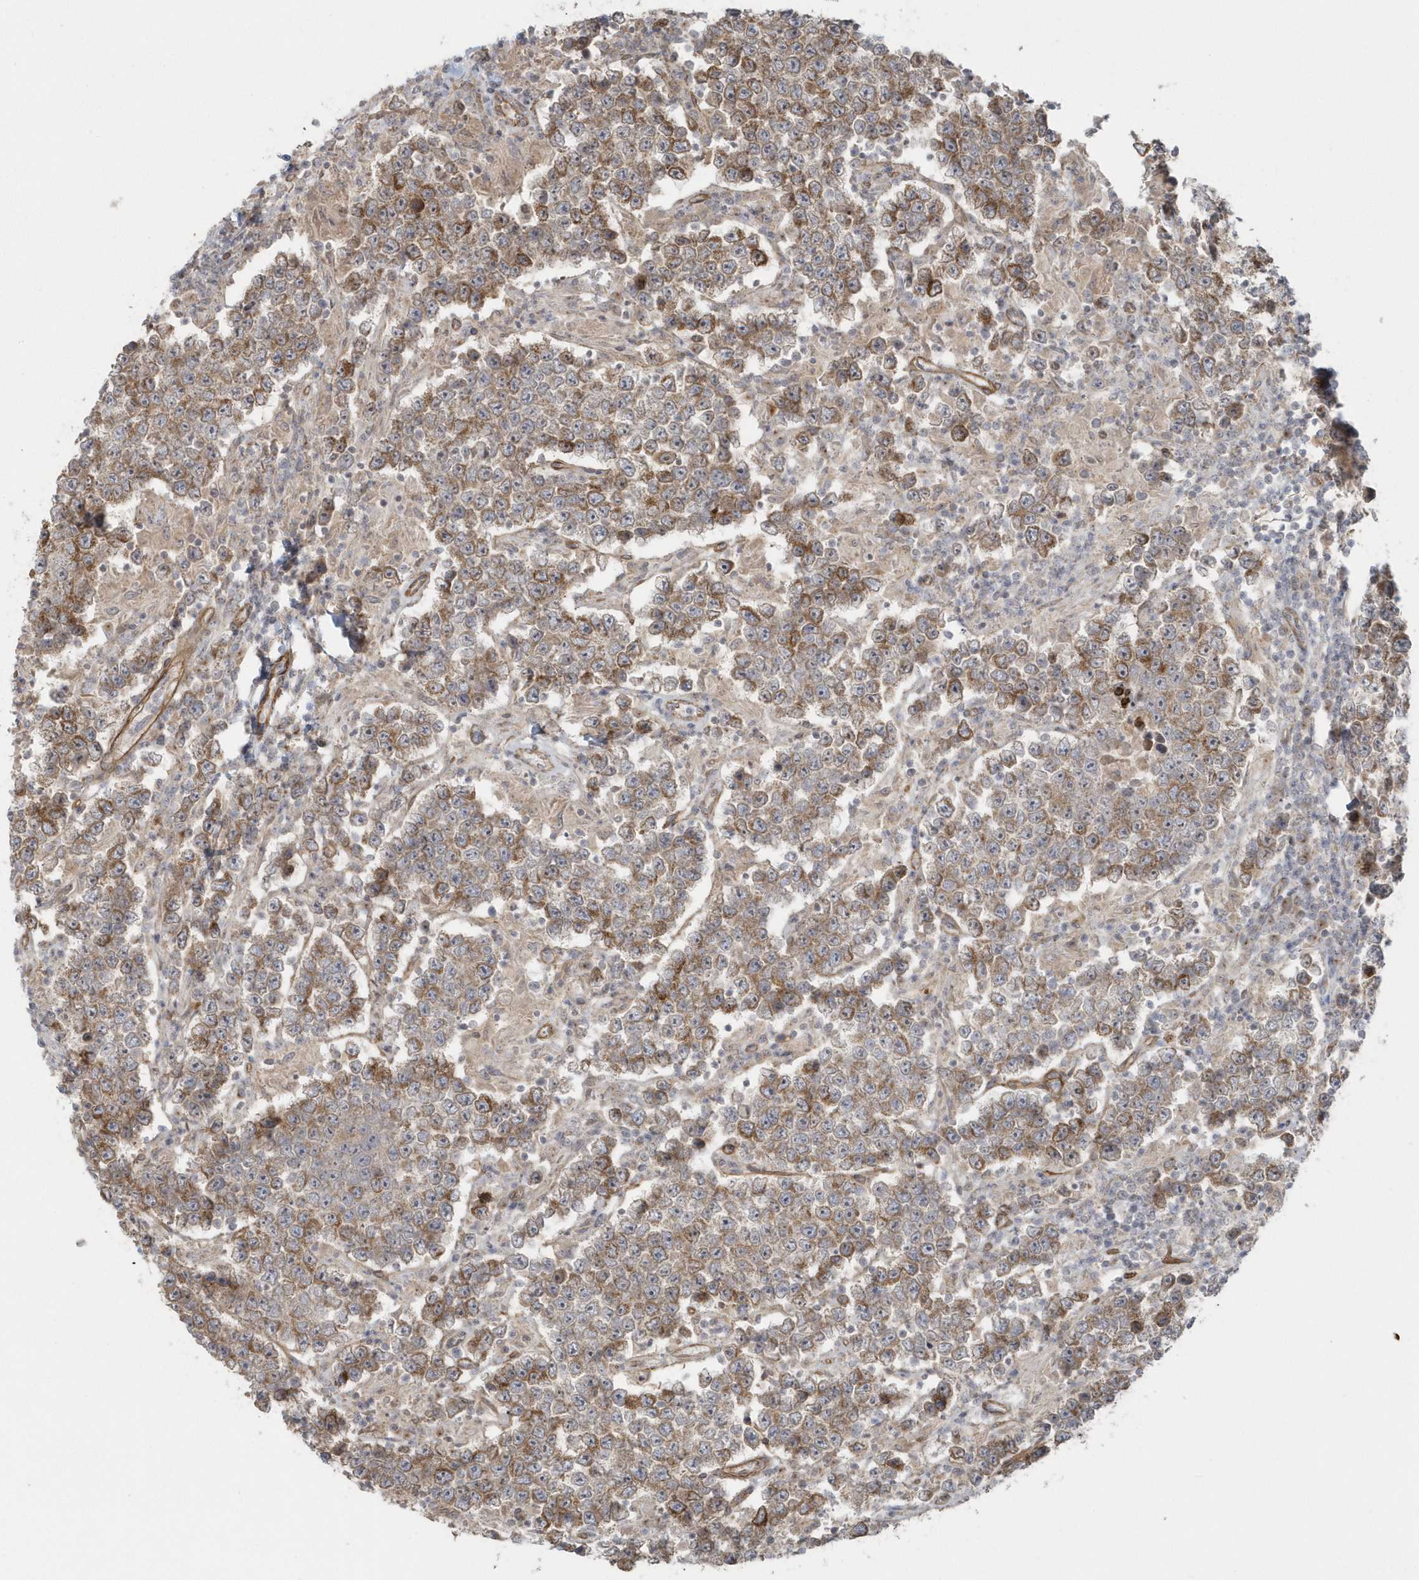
{"staining": {"intensity": "moderate", "quantity": ">75%", "location": "cytoplasmic/membranous"}, "tissue": "testis cancer", "cell_type": "Tumor cells", "image_type": "cancer", "snomed": [{"axis": "morphology", "description": "Normal tissue, NOS"}, {"axis": "morphology", "description": "Urothelial carcinoma, High grade"}, {"axis": "morphology", "description": "Seminoma, NOS"}, {"axis": "morphology", "description": "Carcinoma, Embryonal, NOS"}, {"axis": "topography", "description": "Urinary bladder"}, {"axis": "topography", "description": "Testis"}], "caption": "A brown stain shows moderate cytoplasmic/membranous staining of a protein in human testis high-grade urothelial carcinoma tumor cells.", "gene": "ACTR1A", "patient": {"sex": "male", "age": 41}}